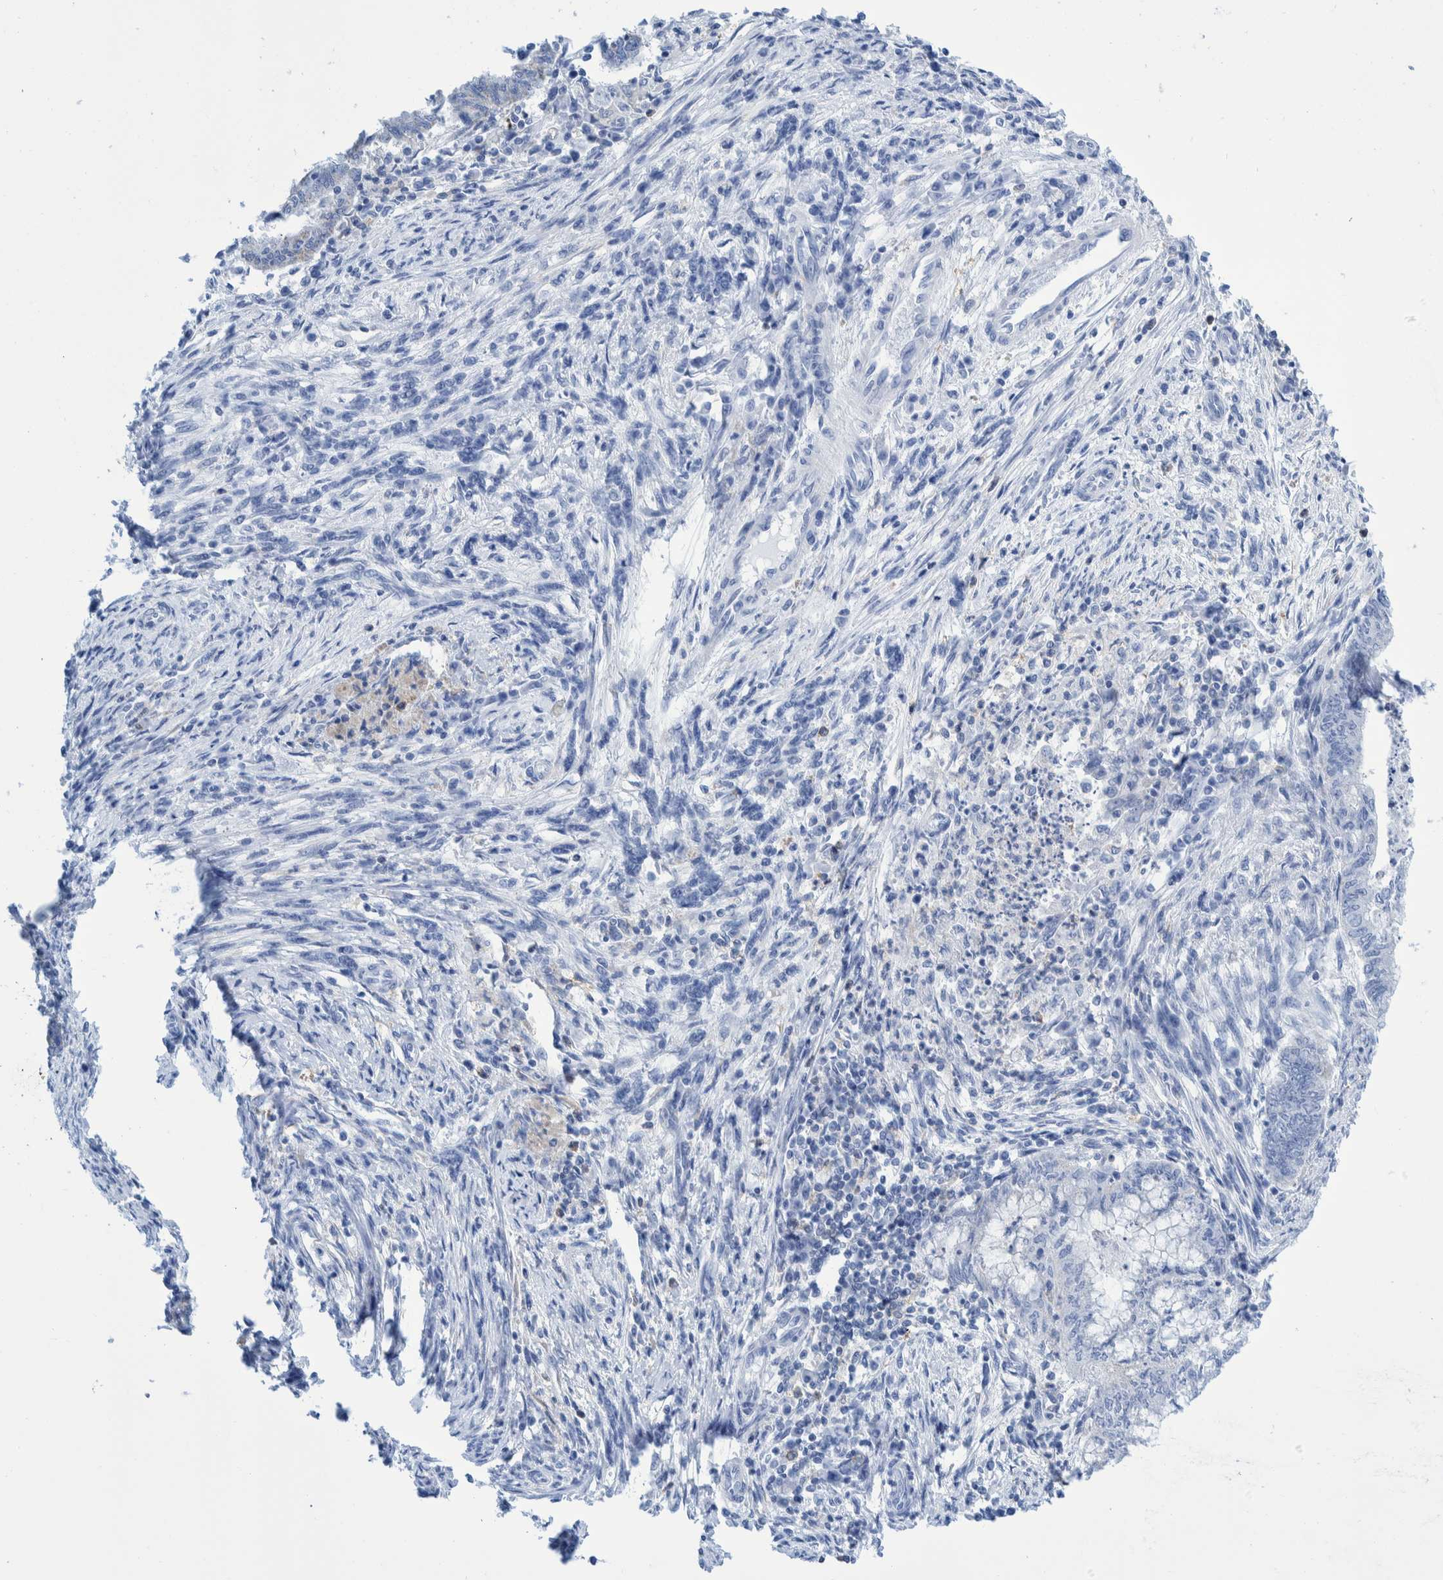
{"staining": {"intensity": "negative", "quantity": "none", "location": "none"}, "tissue": "endometrial cancer", "cell_type": "Tumor cells", "image_type": "cancer", "snomed": [{"axis": "morphology", "description": "Polyp, NOS"}, {"axis": "morphology", "description": "Adenocarcinoma, NOS"}, {"axis": "morphology", "description": "Adenoma, NOS"}, {"axis": "topography", "description": "Endometrium"}], "caption": "Tumor cells are negative for brown protein staining in endometrial adenoma. (DAB (3,3'-diaminobenzidine) IHC with hematoxylin counter stain).", "gene": "KRT14", "patient": {"sex": "female", "age": 79}}